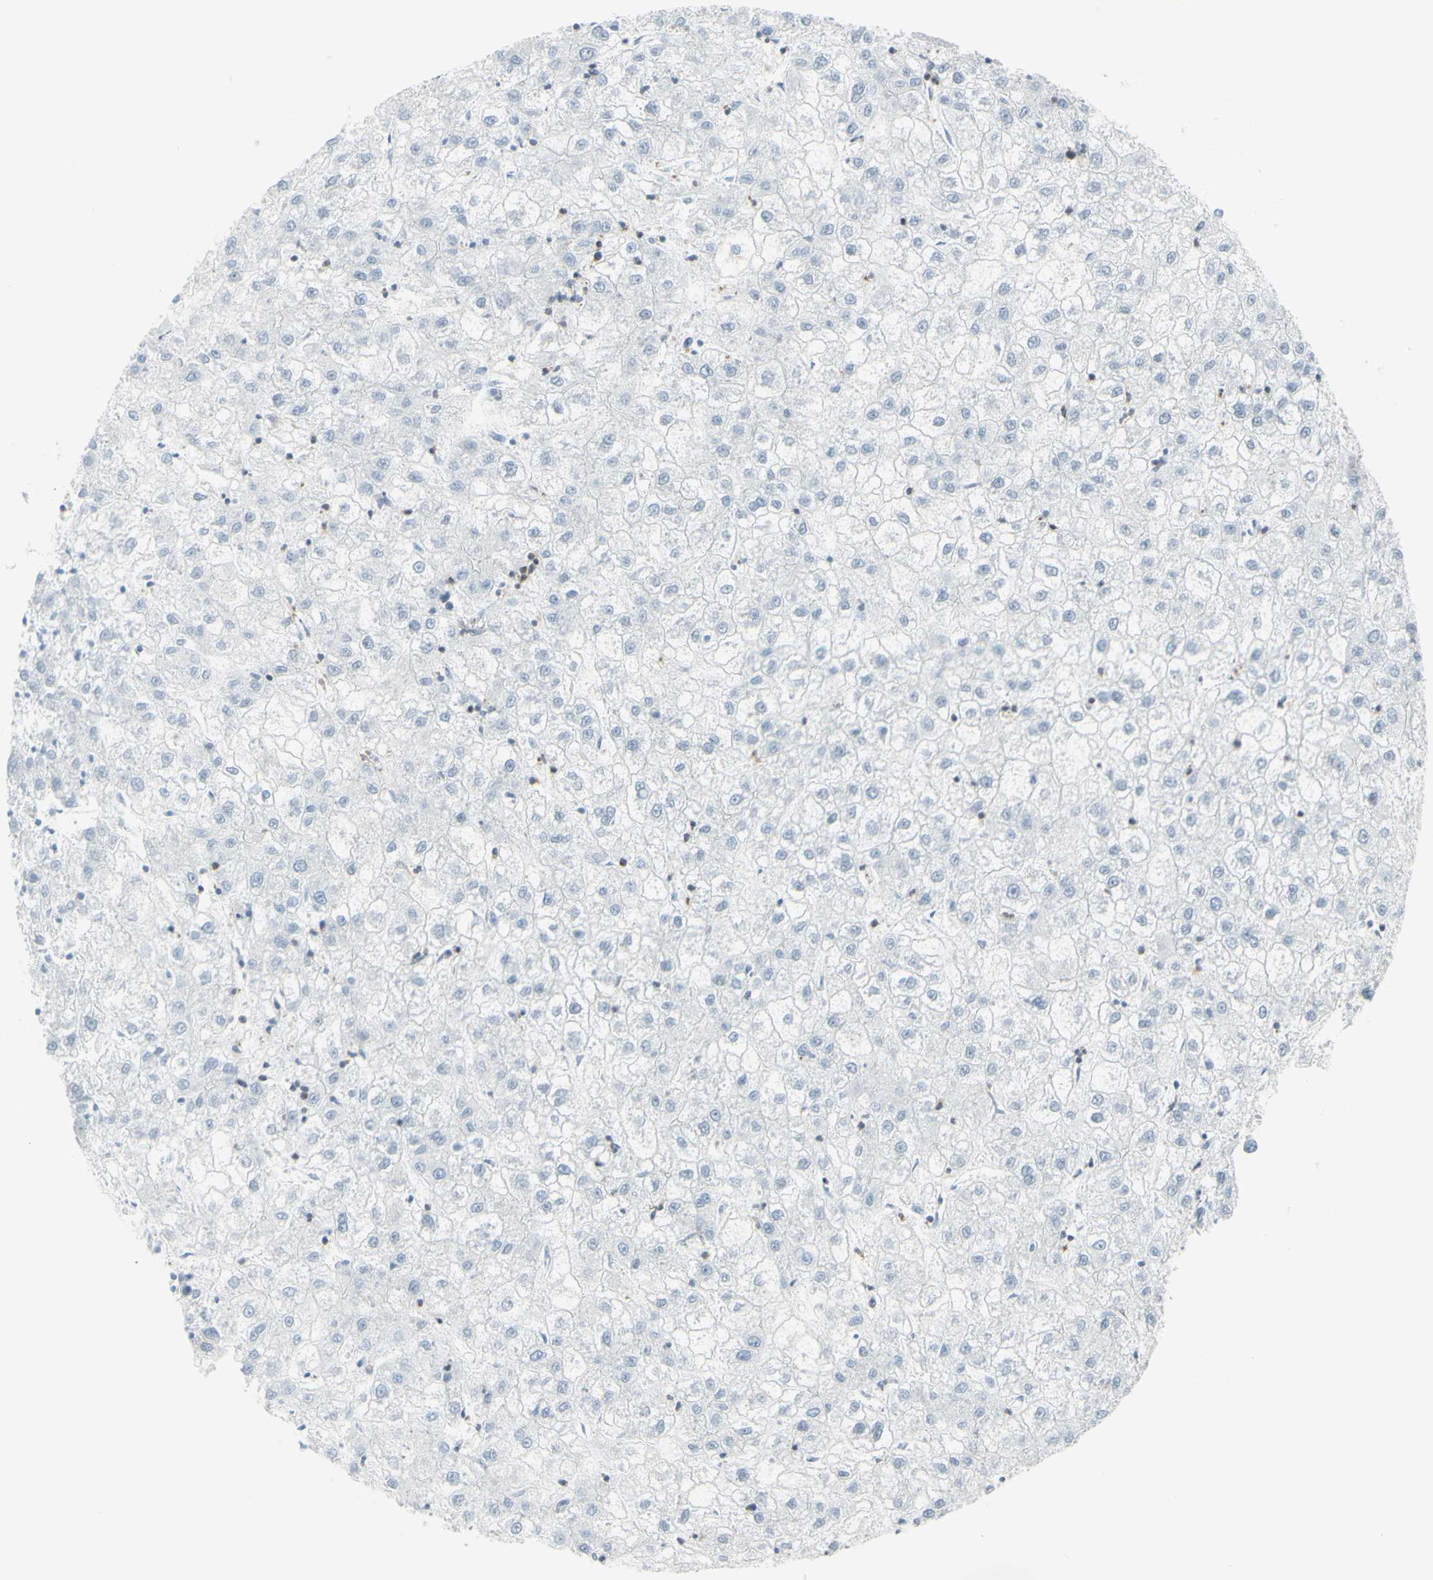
{"staining": {"intensity": "negative", "quantity": "none", "location": "none"}, "tissue": "liver cancer", "cell_type": "Tumor cells", "image_type": "cancer", "snomed": [{"axis": "morphology", "description": "Carcinoma, Hepatocellular, NOS"}, {"axis": "topography", "description": "Liver"}], "caption": "Image shows no significant protein staining in tumor cells of hepatocellular carcinoma (liver). Brightfield microscopy of immunohistochemistry (IHC) stained with DAB (3,3'-diaminobenzidine) (brown) and hematoxylin (blue), captured at high magnification.", "gene": "NRG1", "patient": {"sex": "male", "age": 72}}